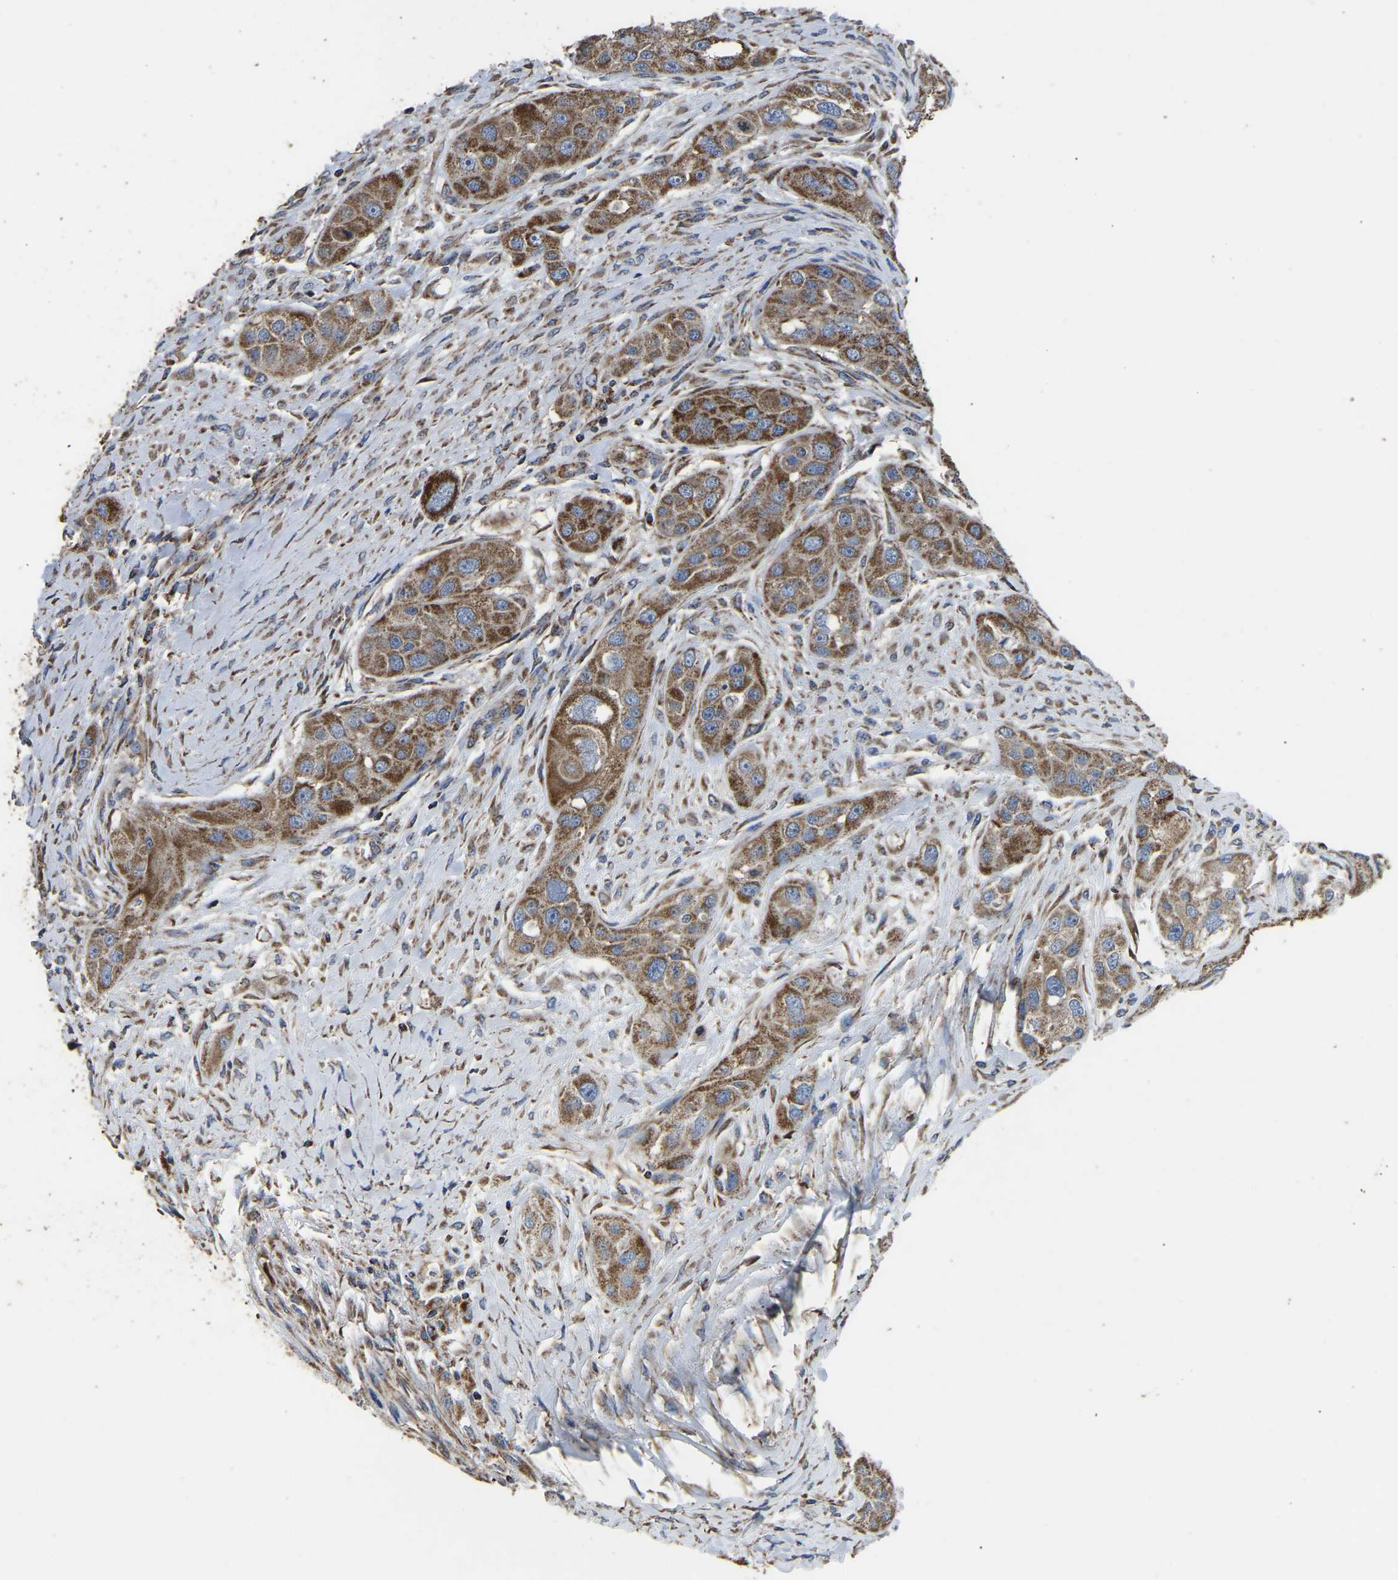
{"staining": {"intensity": "moderate", "quantity": ">75%", "location": "cytoplasmic/membranous"}, "tissue": "head and neck cancer", "cell_type": "Tumor cells", "image_type": "cancer", "snomed": [{"axis": "morphology", "description": "Normal tissue, NOS"}, {"axis": "morphology", "description": "Squamous cell carcinoma, NOS"}, {"axis": "topography", "description": "Skeletal muscle"}, {"axis": "topography", "description": "Head-Neck"}], "caption": "Immunohistochemistry of human squamous cell carcinoma (head and neck) shows medium levels of moderate cytoplasmic/membranous expression in about >75% of tumor cells. (Brightfield microscopy of DAB IHC at high magnification).", "gene": "ETFA", "patient": {"sex": "male", "age": 51}}